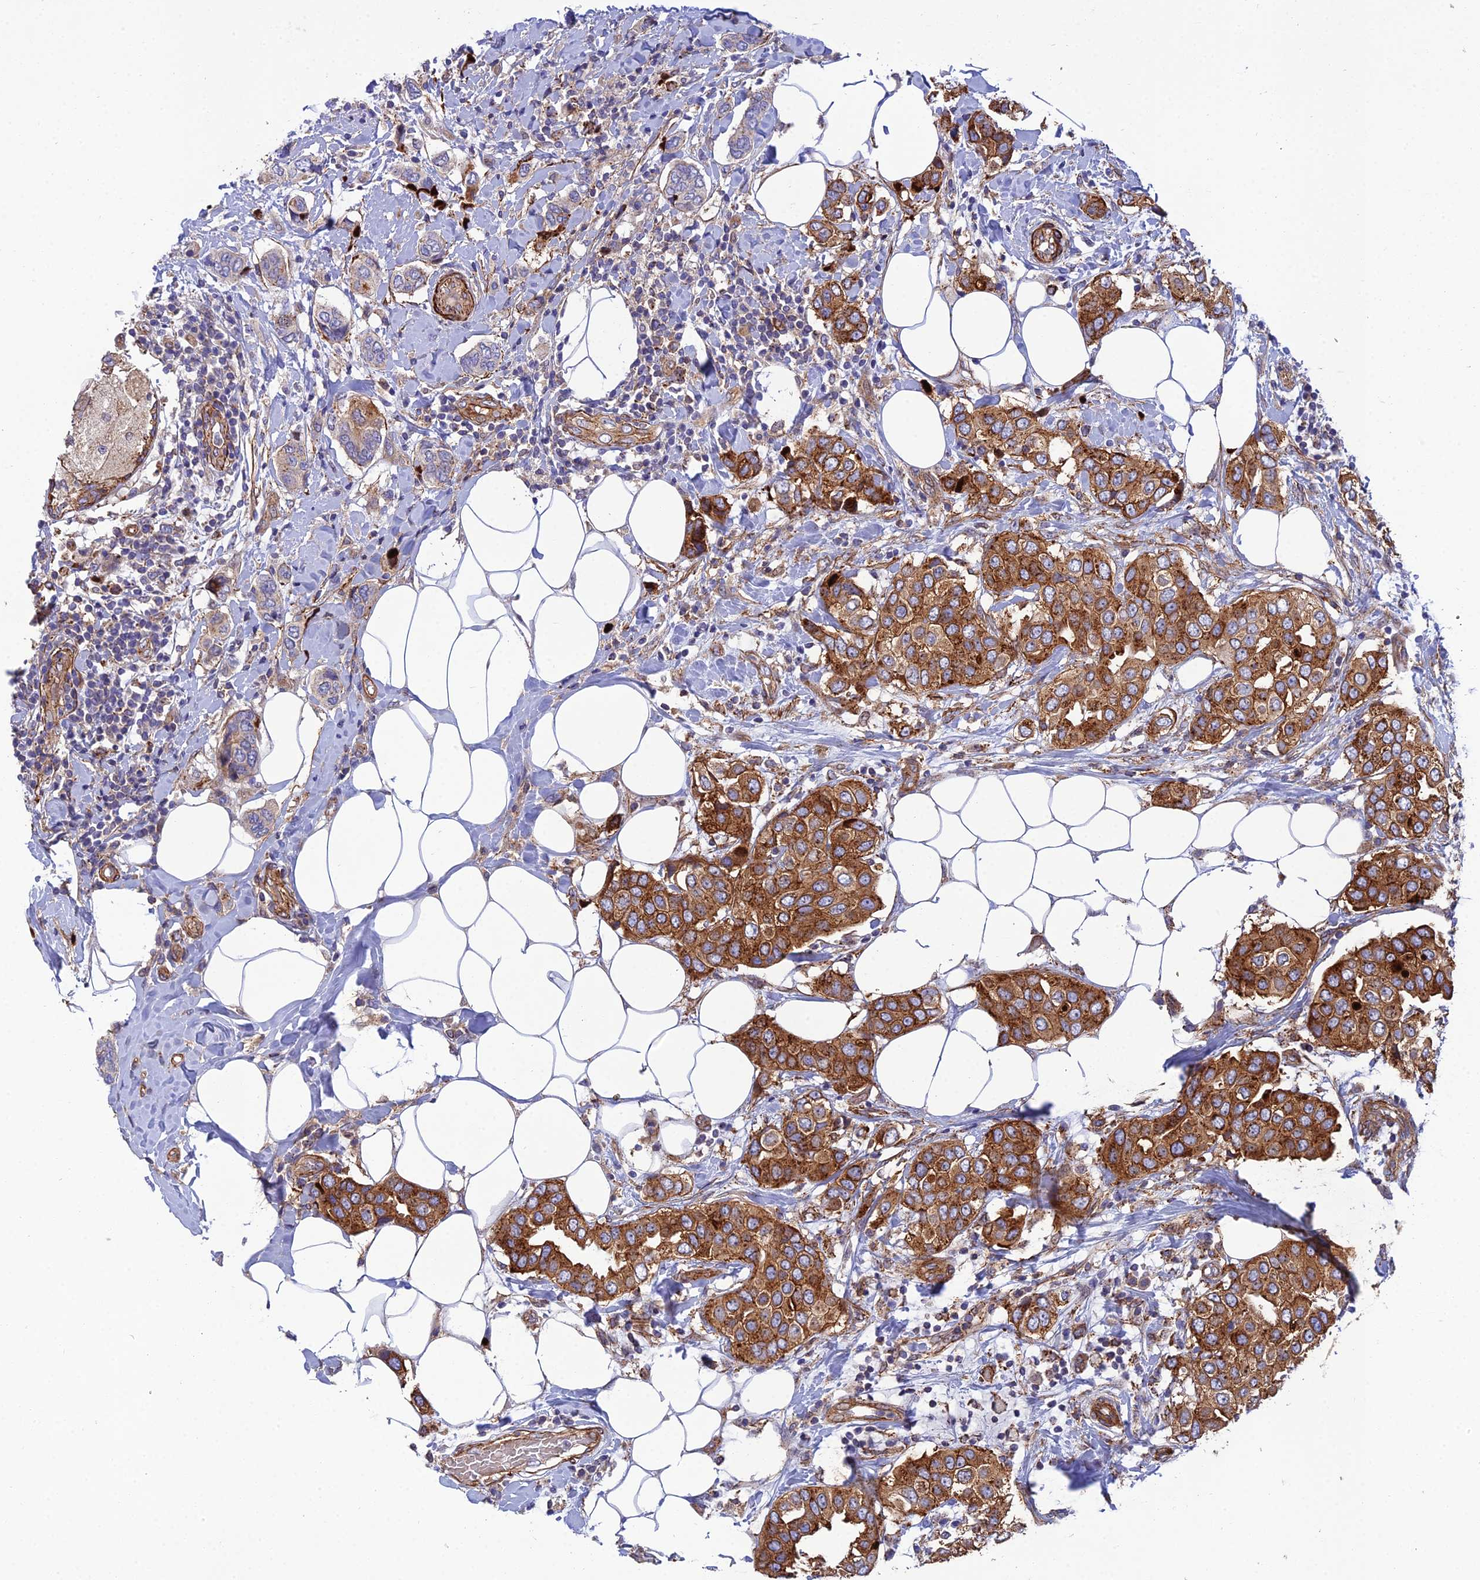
{"staining": {"intensity": "strong", "quantity": ">75%", "location": "cytoplasmic/membranous"}, "tissue": "breast cancer", "cell_type": "Tumor cells", "image_type": "cancer", "snomed": [{"axis": "morphology", "description": "Lobular carcinoma"}, {"axis": "topography", "description": "Breast"}], "caption": "Brown immunohistochemical staining in human lobular carcinoma (breast) displays strong cytoplasmic/membranous positivity in approximately >75% of tumor cells.", "gene": "RALGAPA2", "patient": {"sex": "female", "age": 51}}